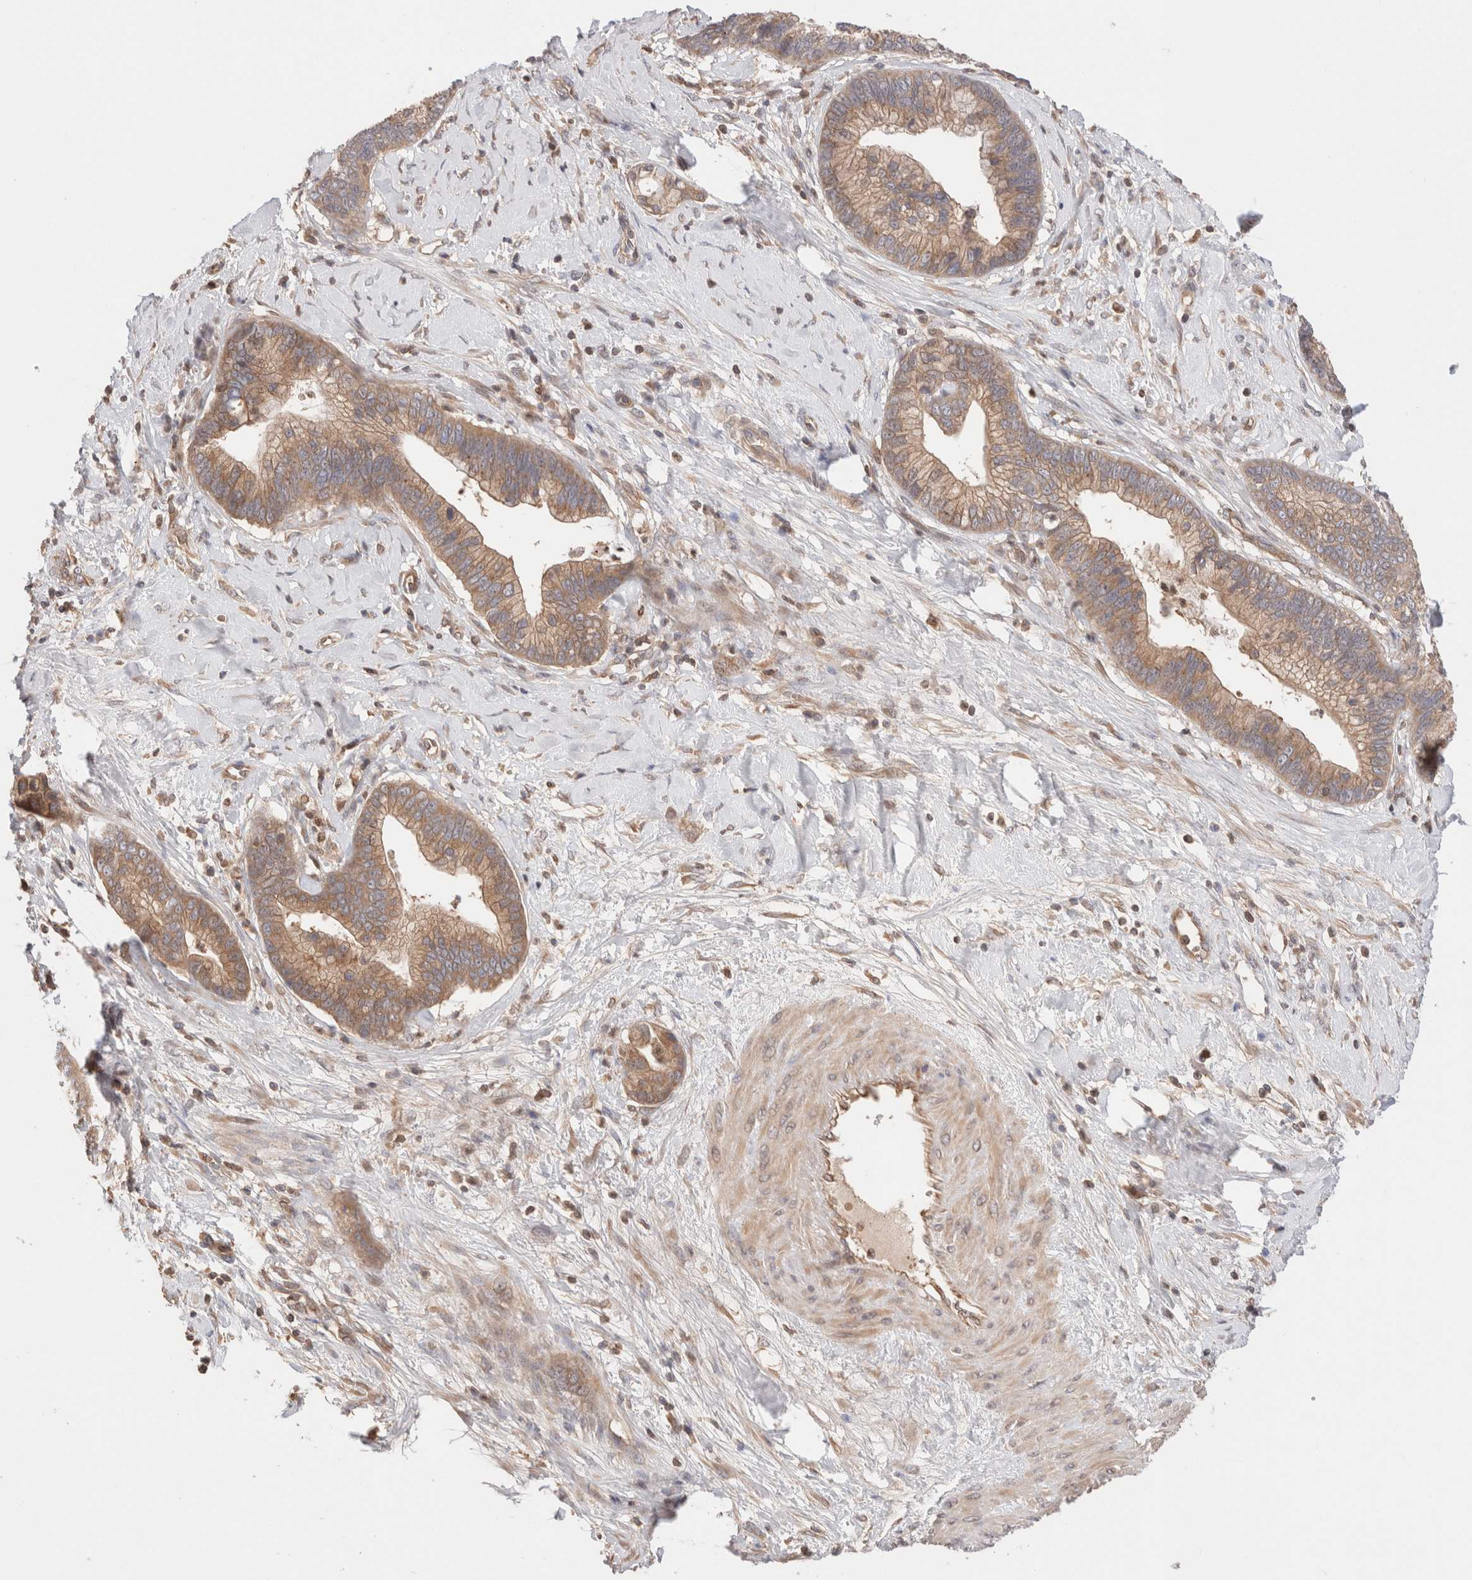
{"staining": {"intensity": "moderate", "quantity": ">75%", "location": "cytoplasmic/membranous"}, "tissue": "cervical cancer", "cell_type": "Tumor cells", "image_type": "cancer", "snomed": [{"axis": "morphology", "description": "Adenocarcinoma, NOS"}, {"axis": "topography", "description": "Cervix"}], "caption": "Cervical adenocarcinoma stained for a protein (brown) displays moderate cytoplasmic/membranous positive staining in approximately >75% of tumor cells.", "gene": "SIKE1", "patient": {"sex": "female", "age": 44}}